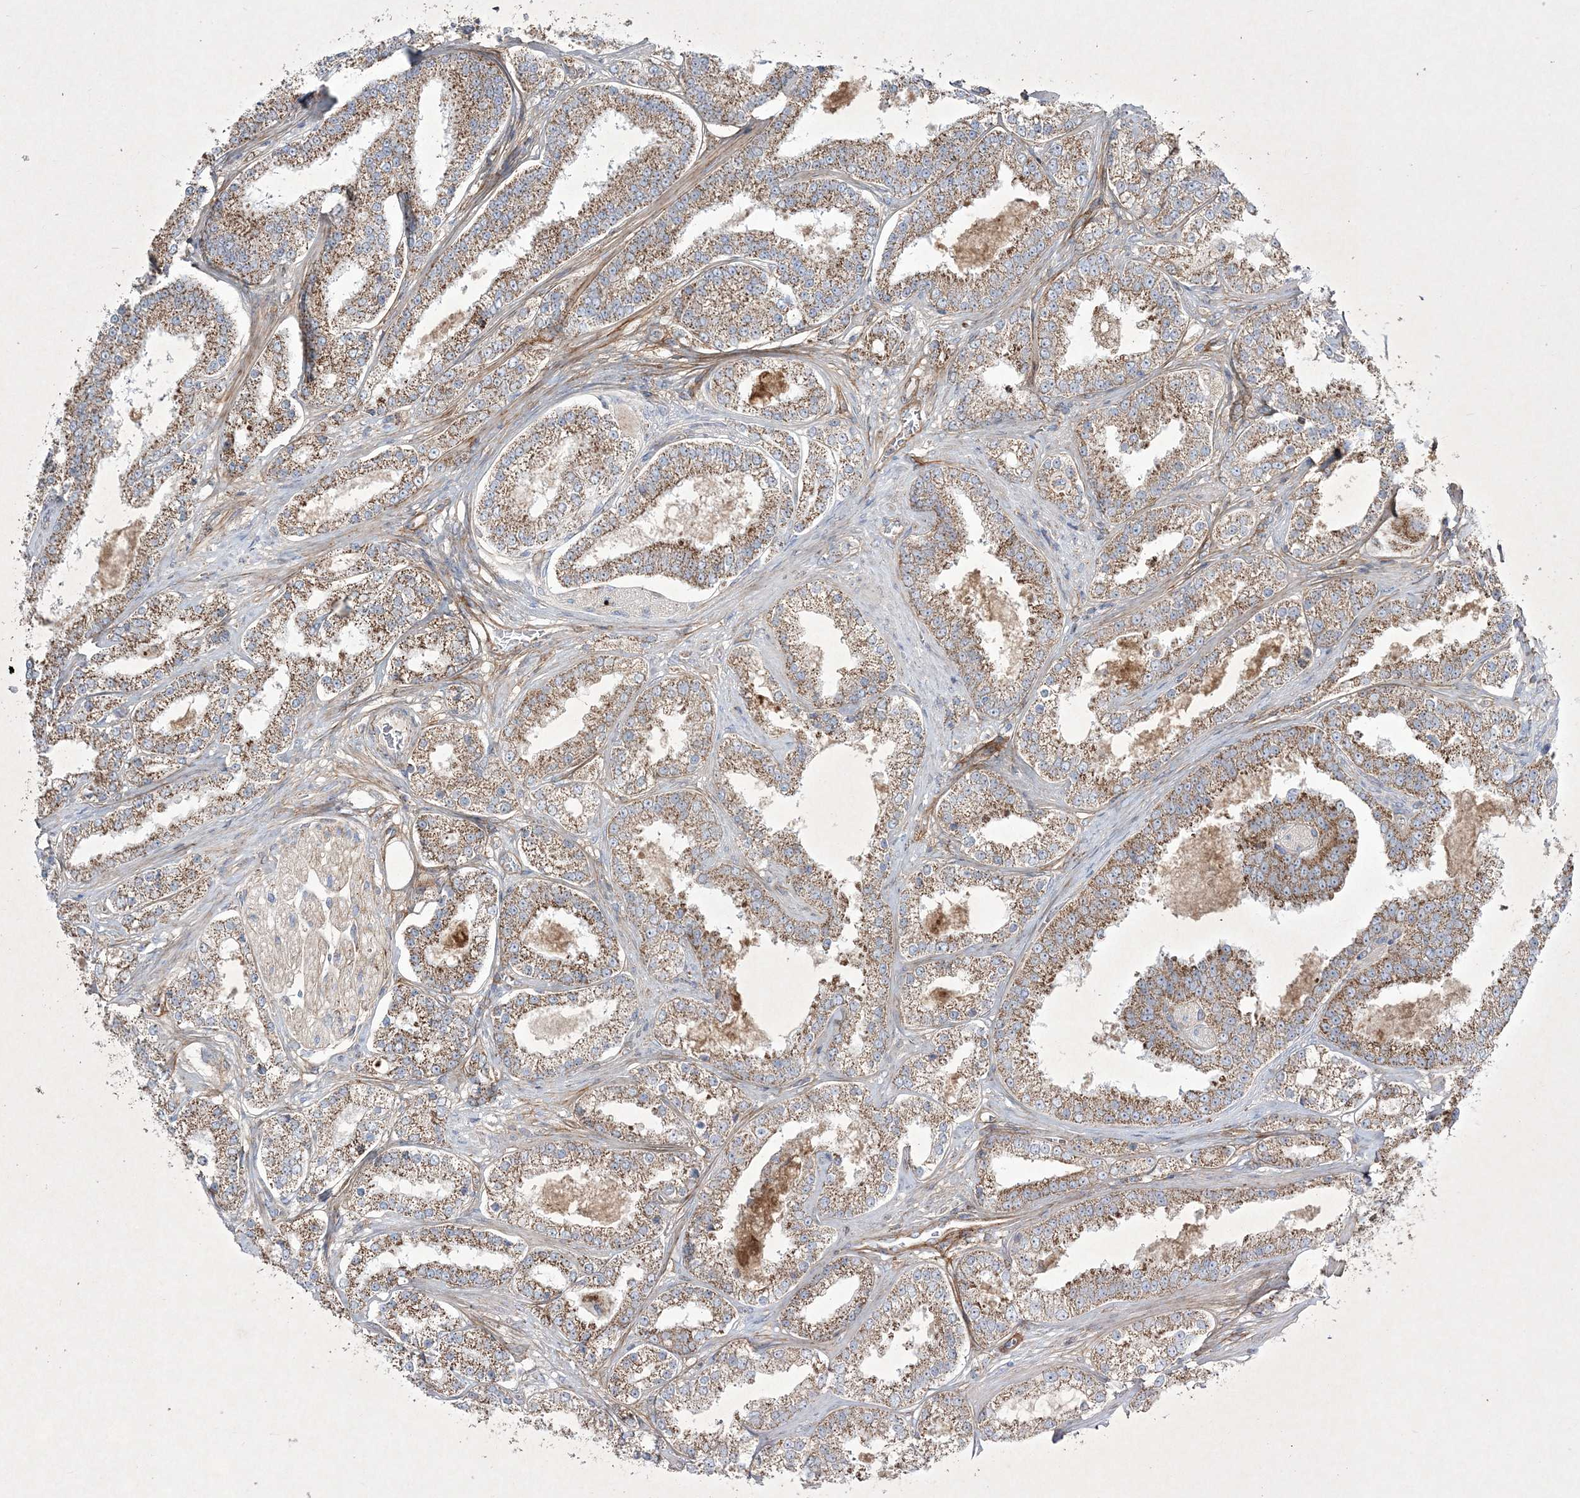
{"staining": {"intensity": "moderate", "quantity": ">75%", "location": "cytoplasmic/membranous"}, "tissue": "prostate cancer", "cell_type": "Tumor cells", "image_type": "cancer", "snomed": [{"axis": "morphology", "description": "Normal tissue, NOS"}, {"axis": "morphology", "description": "Adenocarcinoma, High grade"}, {"axis": "topography", "description": "Prostate"}], "caption": "Moderate cytoplasmic/membranous protein expression is identified in about >75% of tumor cells in high-grade adenocarcinoma (prostate).", "gene": "RICTOR", "patient": {"sex": "male", "age": 83}}